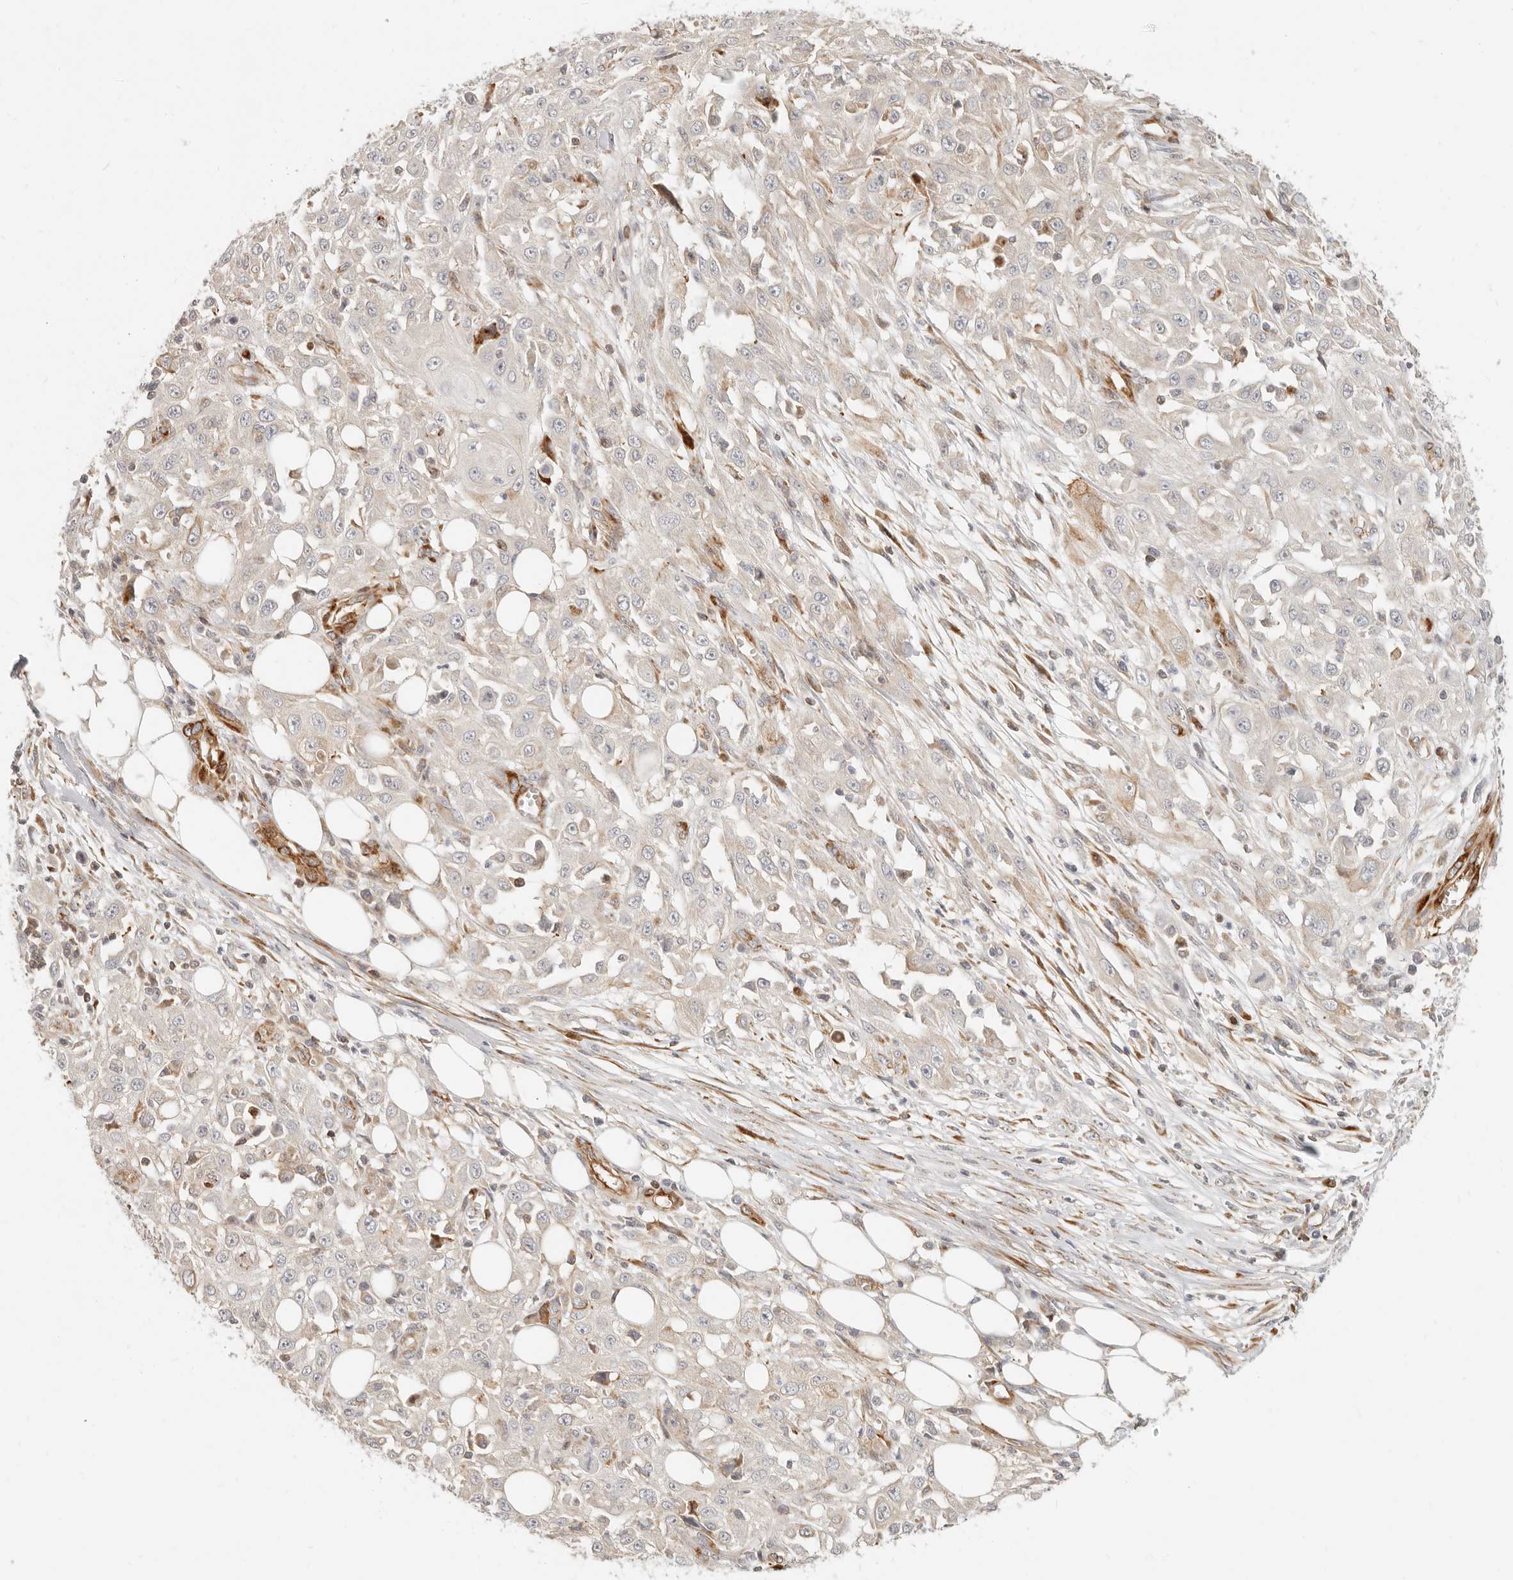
{"staining": {"intensity": "weak", "quantity": "<25%", "location": "cytoplasmic/membranous"}, "tissue": "skin cancer", "cell_type": "Tumor cells", "image_type": "cancer", "snomed": [{"axis": "morphology", "description": "Squamous cell carcinoma, NOS"}, {"axis": "morphology", "description": "Squamous cell carcinoma, metastatic, NOS"}, {"axis": "topography", "description": "Skin"}, {"axis": "topography", "description": "Lymph node"}], "caption": "Immunohistochemistry micrograph of neoplastic tissue: human skin metastatic squamous cell carcinoma stained with DAB (3,3'-diaminobenzidine) reveals no significant protein positivity in tumor cells.", "gene": "SASS6", "patient": {"sex": "male", "age": 75}}